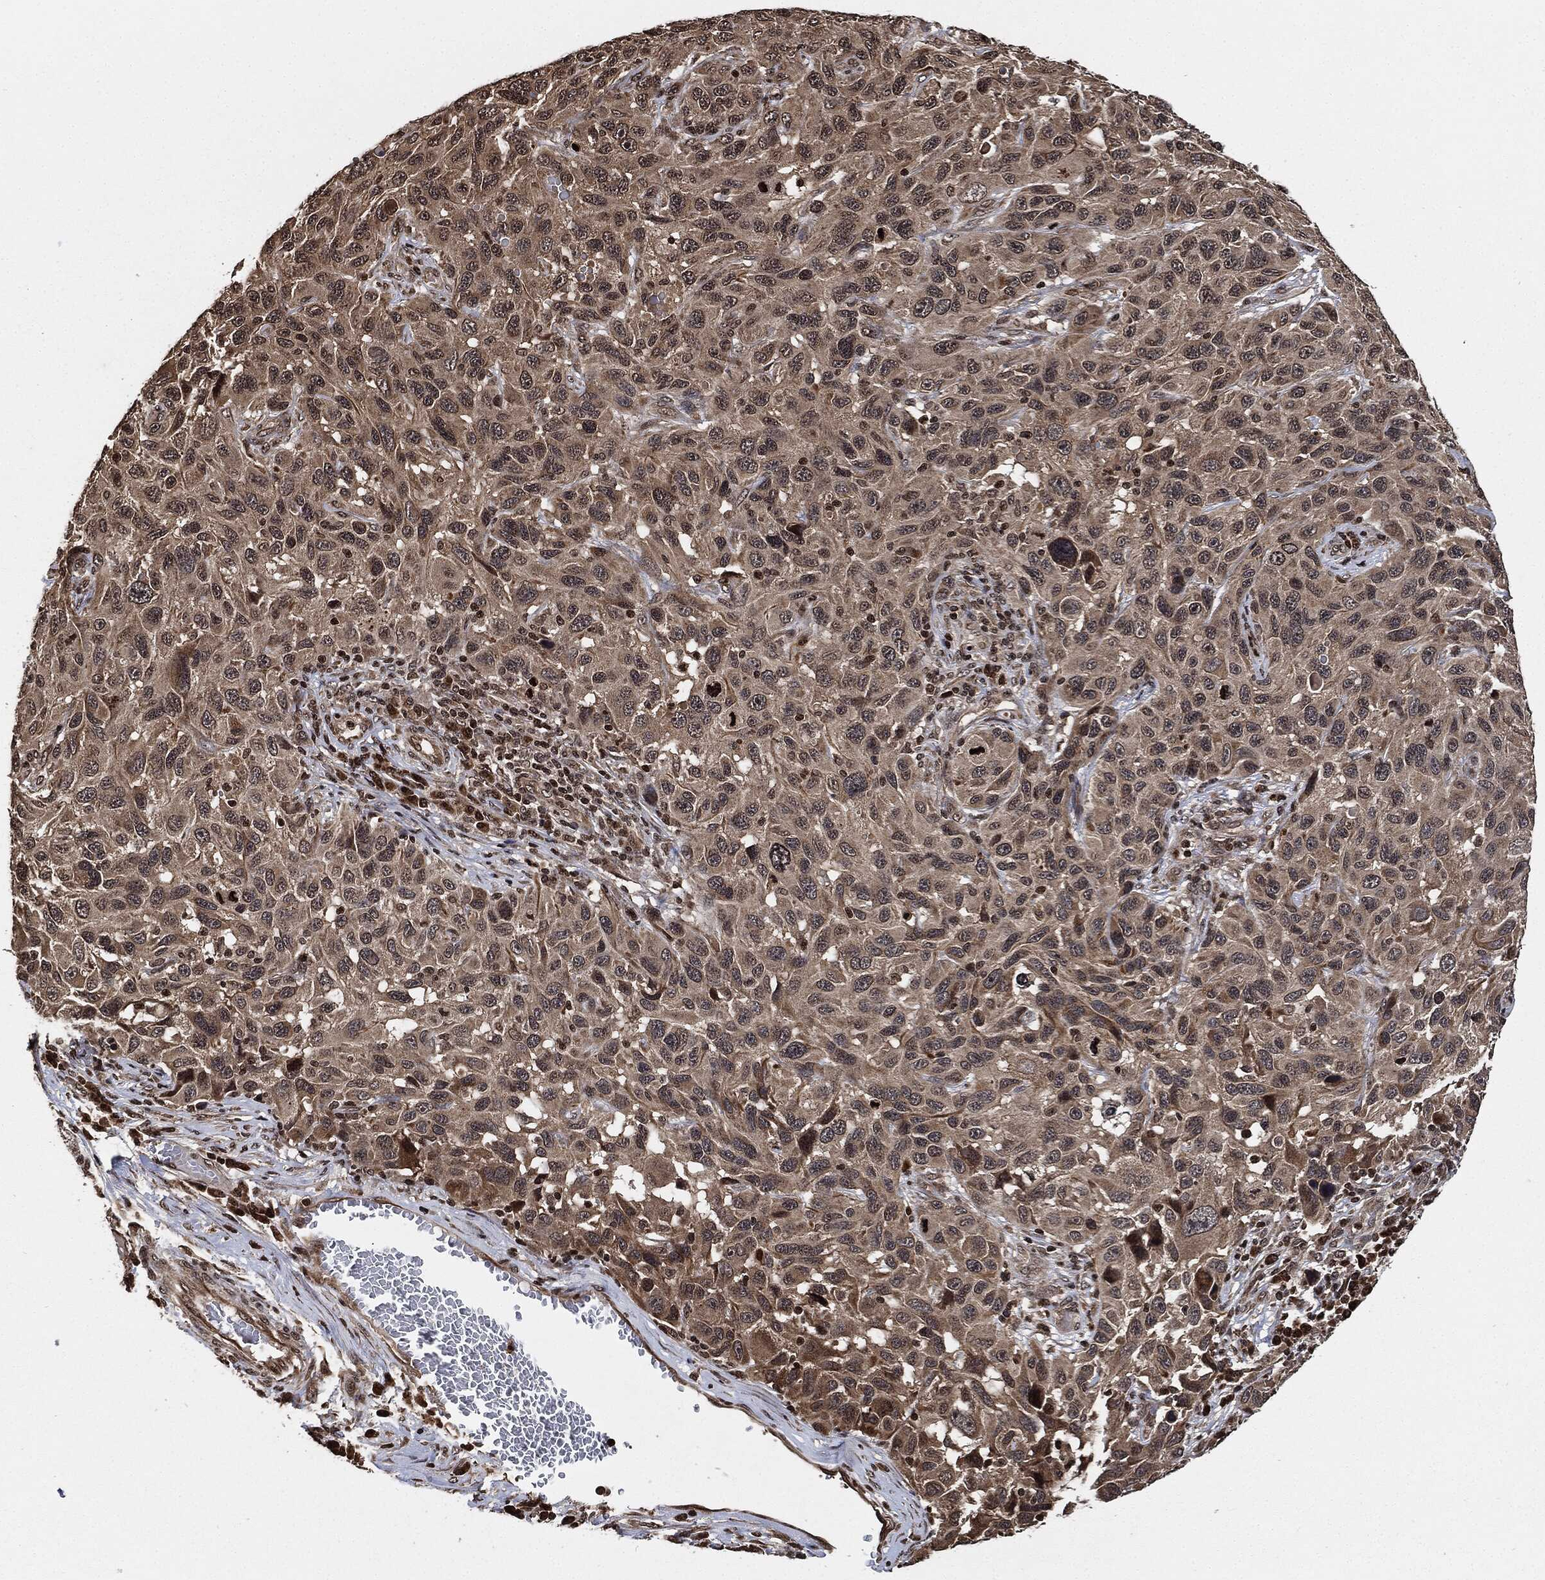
{"staining": {"intensity": "weak", "quantity": "<25%", "location": "cytoplasmic/membranous"}, "tissue": "melanoma", "cell_type": "Tumor cells", "image_type": "cancer", "snomed": [{"axis": "morphology", "description": "Malignant melanoma, NOS"}, {"axis": "topography", "description": "Skin"}], "caption": "Histopathology image shows no protein staining in tumor cells of malignant melanoma tissue. (Immunohistochemistry, brightfield microscopy, high magnification).", "gene": "PDK1", "patient": {"sex": "male", "age": 53}}